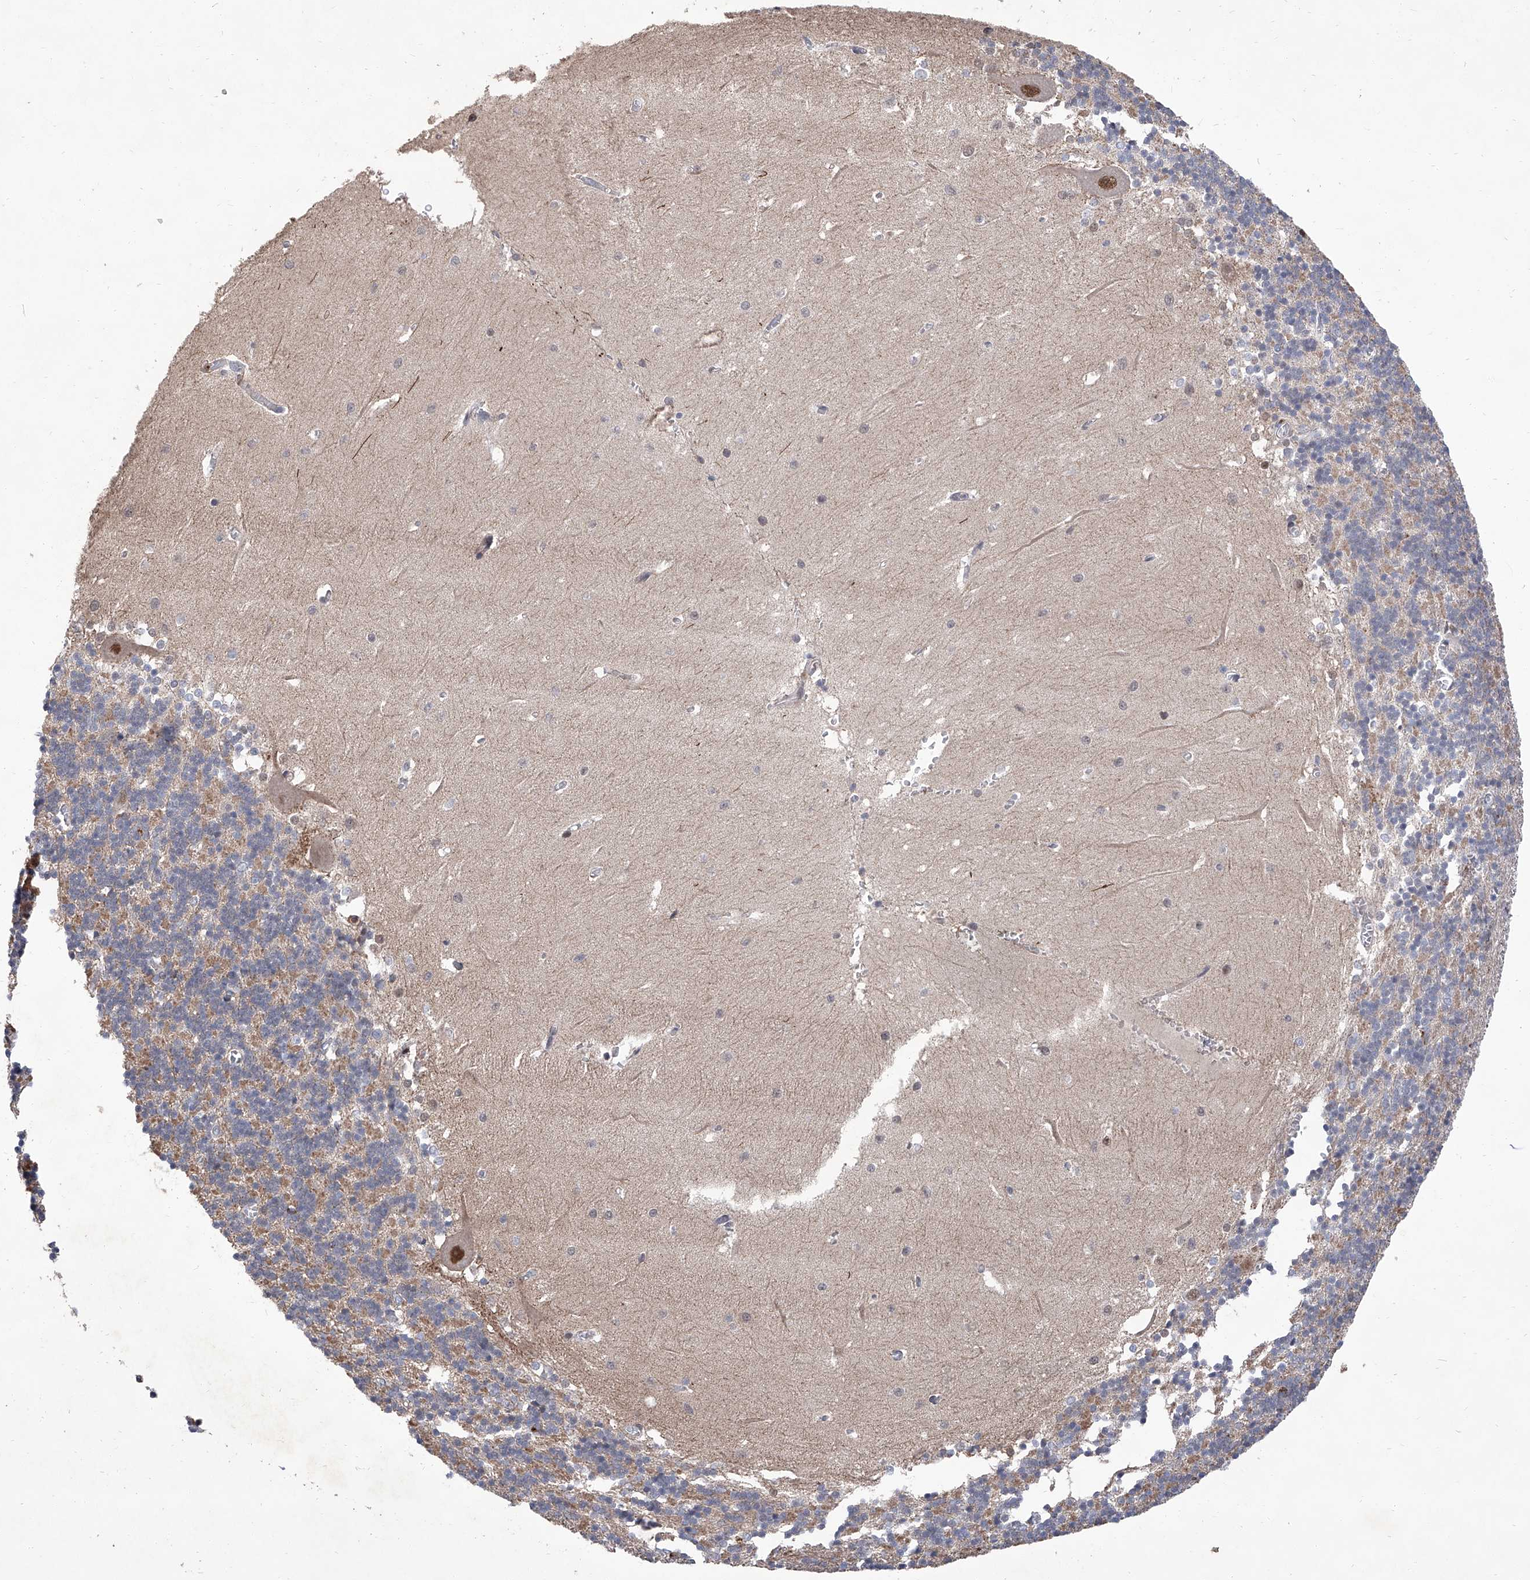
{"staining": {"intensity": "moderate", "quantity": "<25%", "location": "cytoplasmic/membranous"}, "tissue": "cerebellum", "cell_type": "Cells in granular layer", "image_type": "normal", "snomed": [{"axis": "morphology", "description": "Normal tissue, NOS"}, {"axis": "topography", "description": "Cerebellum"}], "caption": "Brown immunohistochemical staining in benign cerebellum shows moderate cytoplasmic/membranous staining in about <25% of cells in granular layer. The protein of interest is stained brown, and the nuclei are stained in blue (DAB (3,3'-diaminobenzidine) IHC with brightfield microscopy, high magnification).", "gene": "FARP2", "patient": {"sex": "male", "age": 37}}